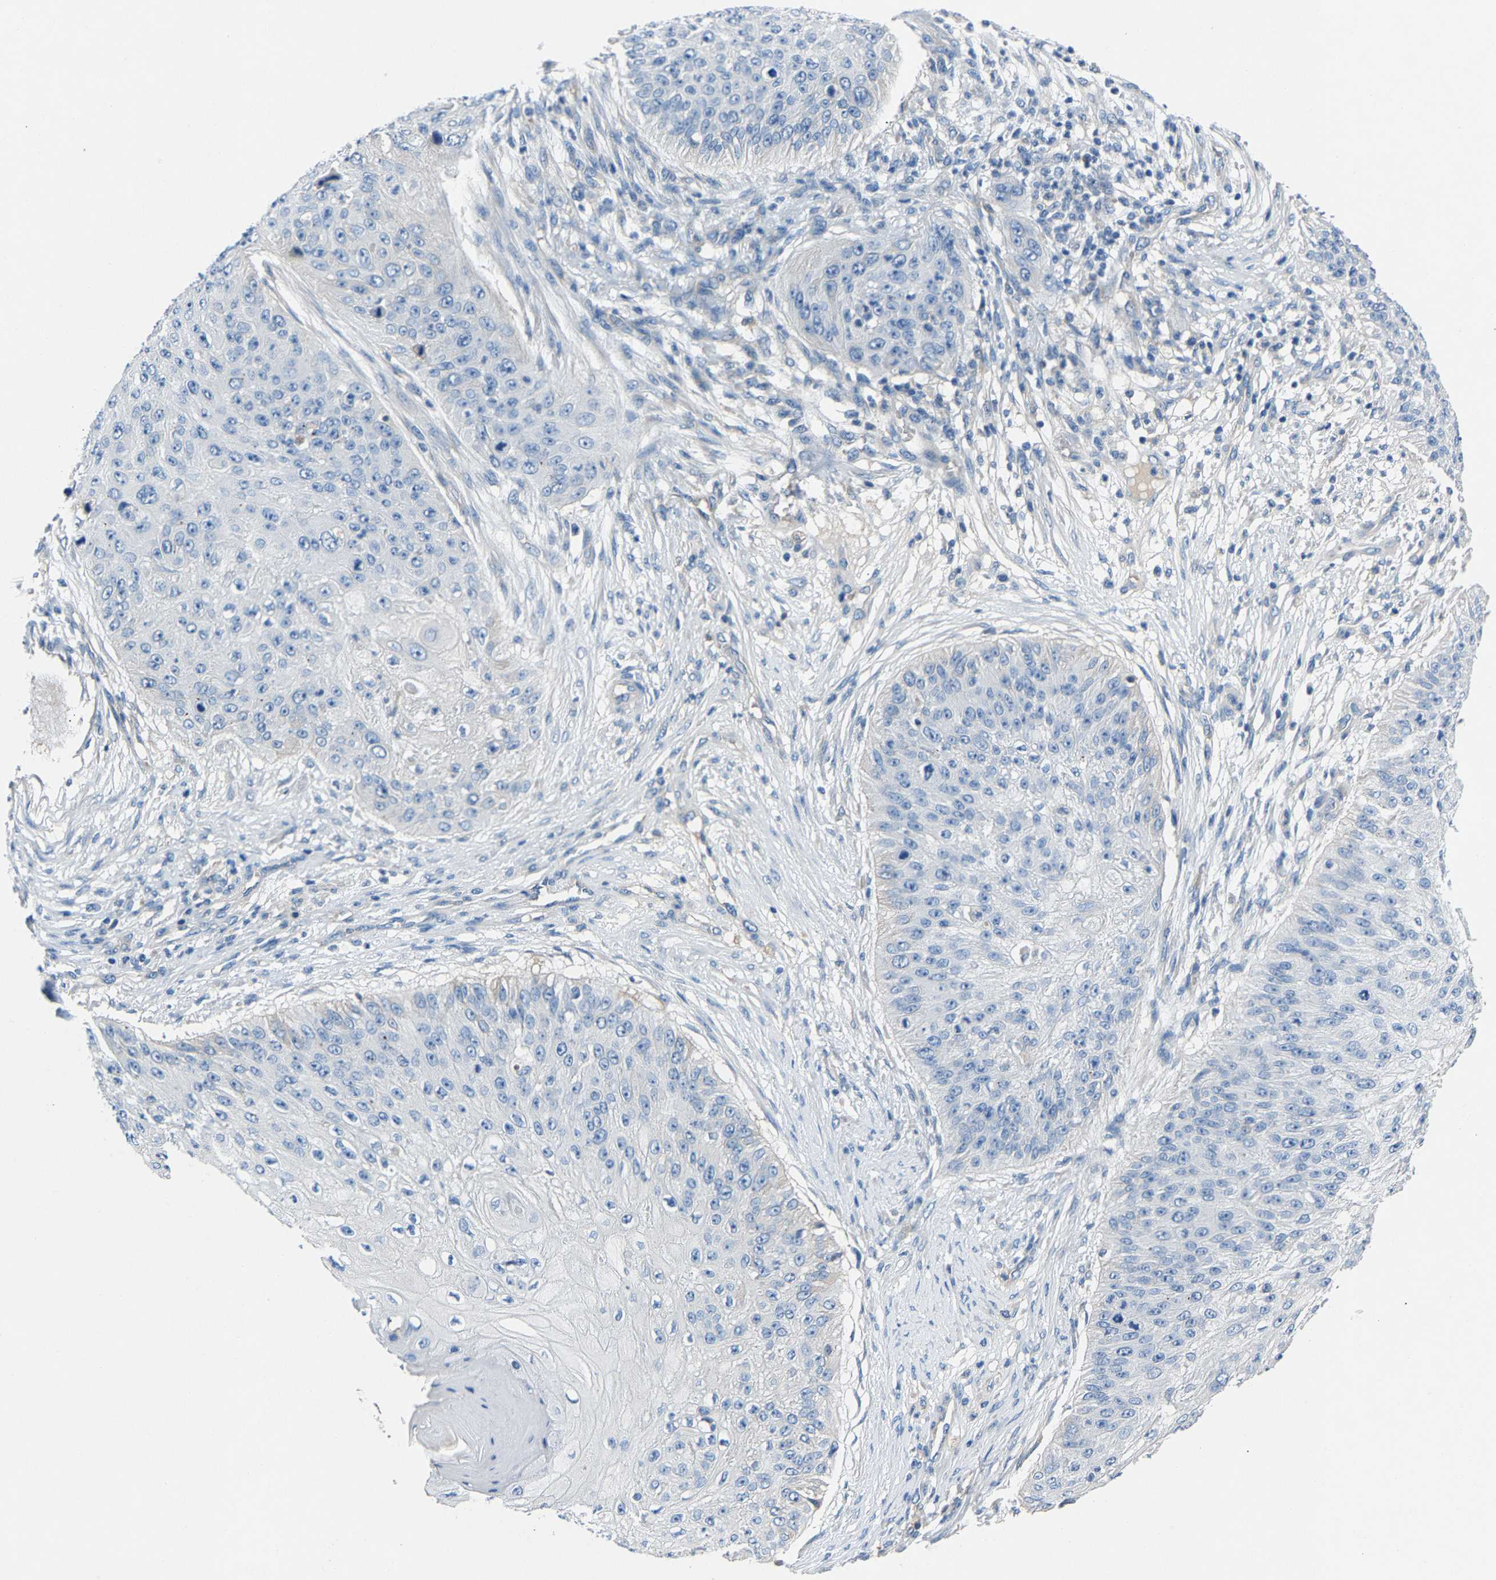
{"staining": {"intensity": "negative", "quantity": "none", "location": "none"}, "tissue": "skin cancer", "cell_type": "Tumor cells", "image_type": "cancer", "snomed": [{"axis": "morphology", "description": "Squamous cell carcinoma, NOS"}, {"axis": "topography", "description": "Skin"}], "caption": "Immunohistochemical staining of skin squamous cell carcinoma shows no significant staining in tumor cells. The staining is performed using DAB (3,3'-diaminobenzidine) brown chromogen with nuclei counter-stained in using hematoxylin.", "gene": "DNAAF5", "patient": {"sex": "female", "age": 80}}